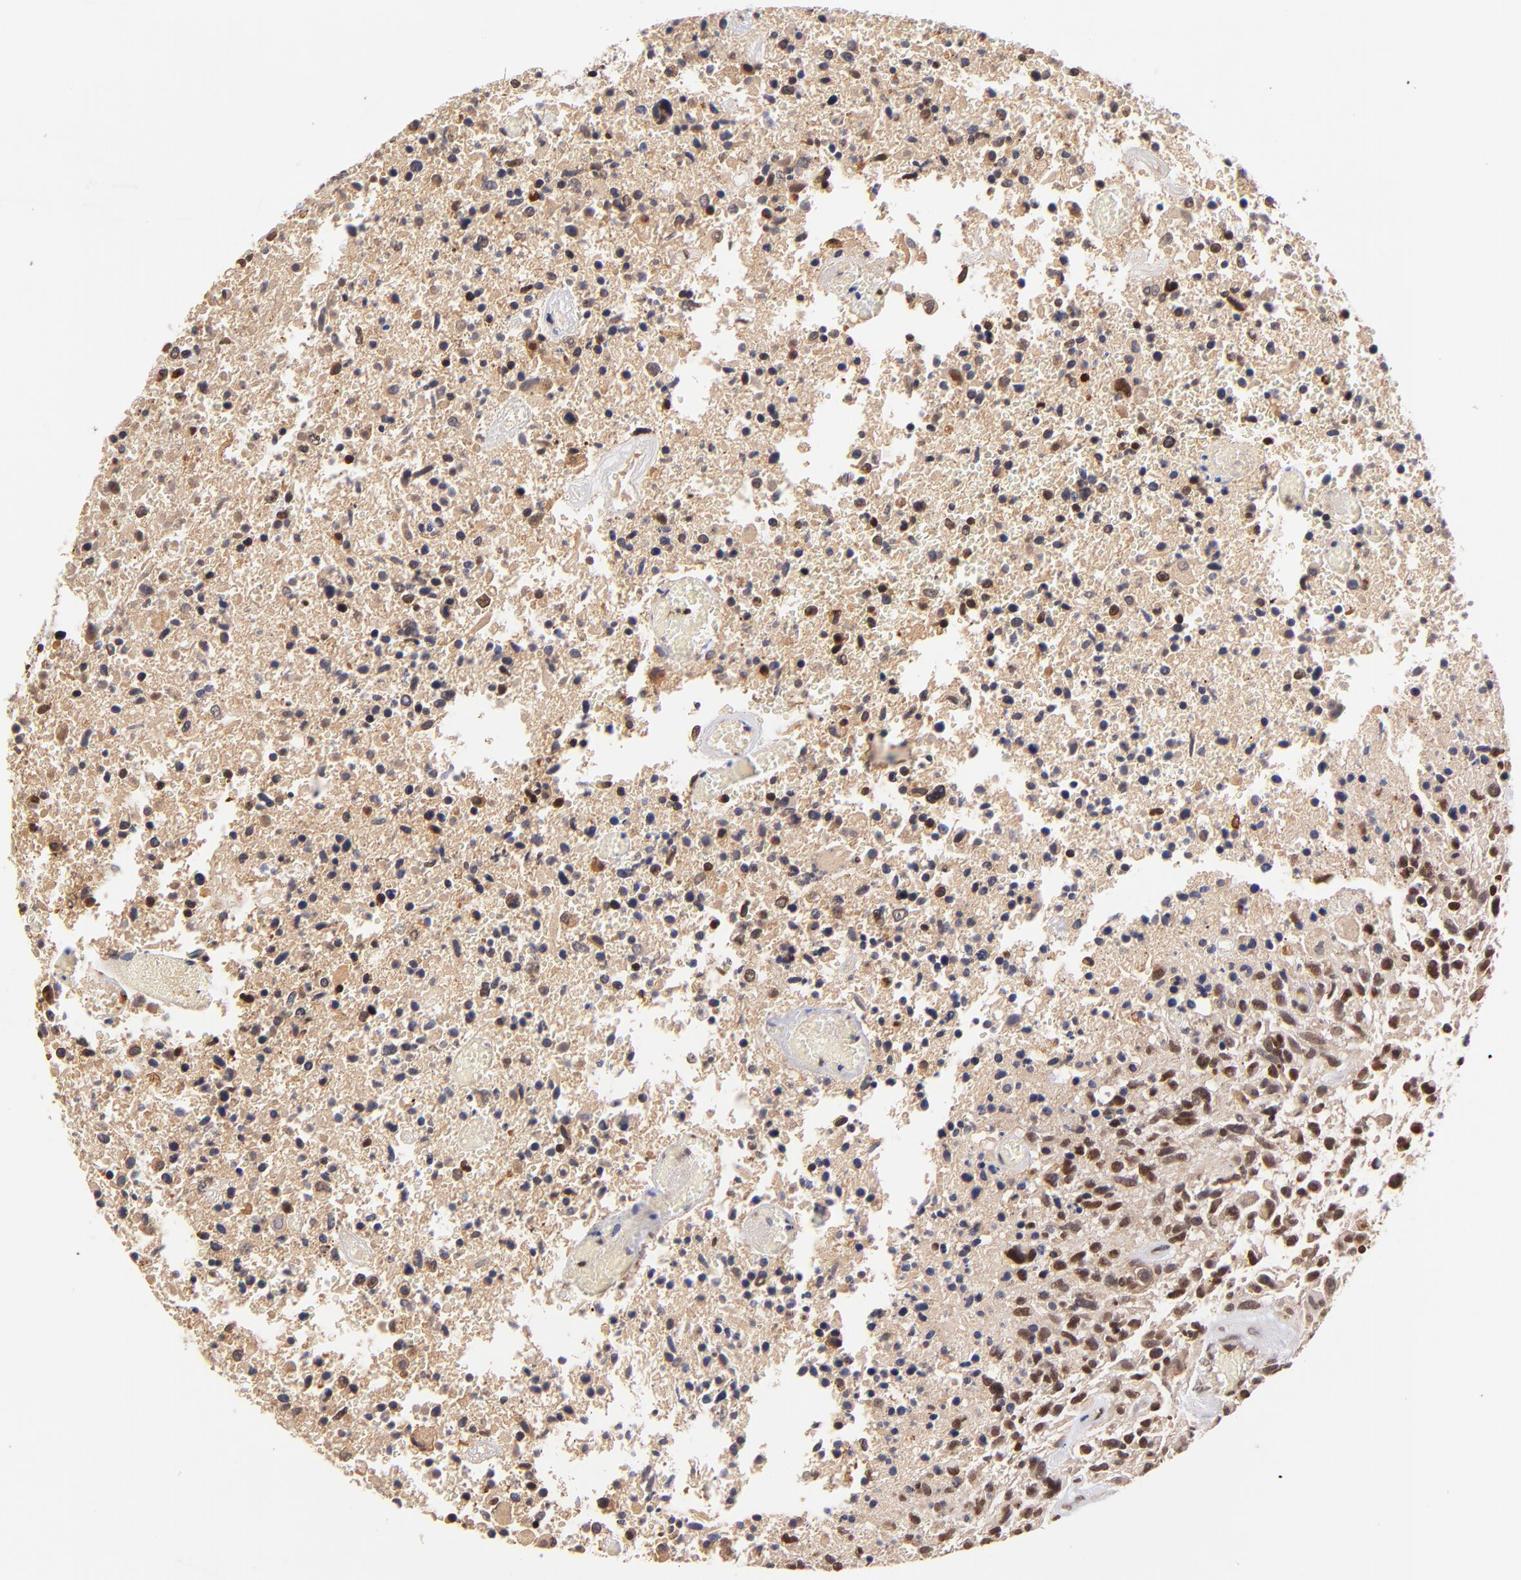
{"staining": {"intensity": "strong", "quantity": ">75%", "location": "nuclear"}, "tissue": "glioma", "cell_type": "Tumor cells", "image_type": "cancer", "snomed": [{"axis": "morphology", "description": "Glioma, malignant, High grade"}, {"axis": "topography", "description": "Brain"}], "caption": "Protein positivity by immunohistochemistry reveals strong nuclear positivity in approximately >75% of tumor cells in malignant high-grade glioma.", "gene": "WDR25", "patient": {"sex": "male", "age": 72}}